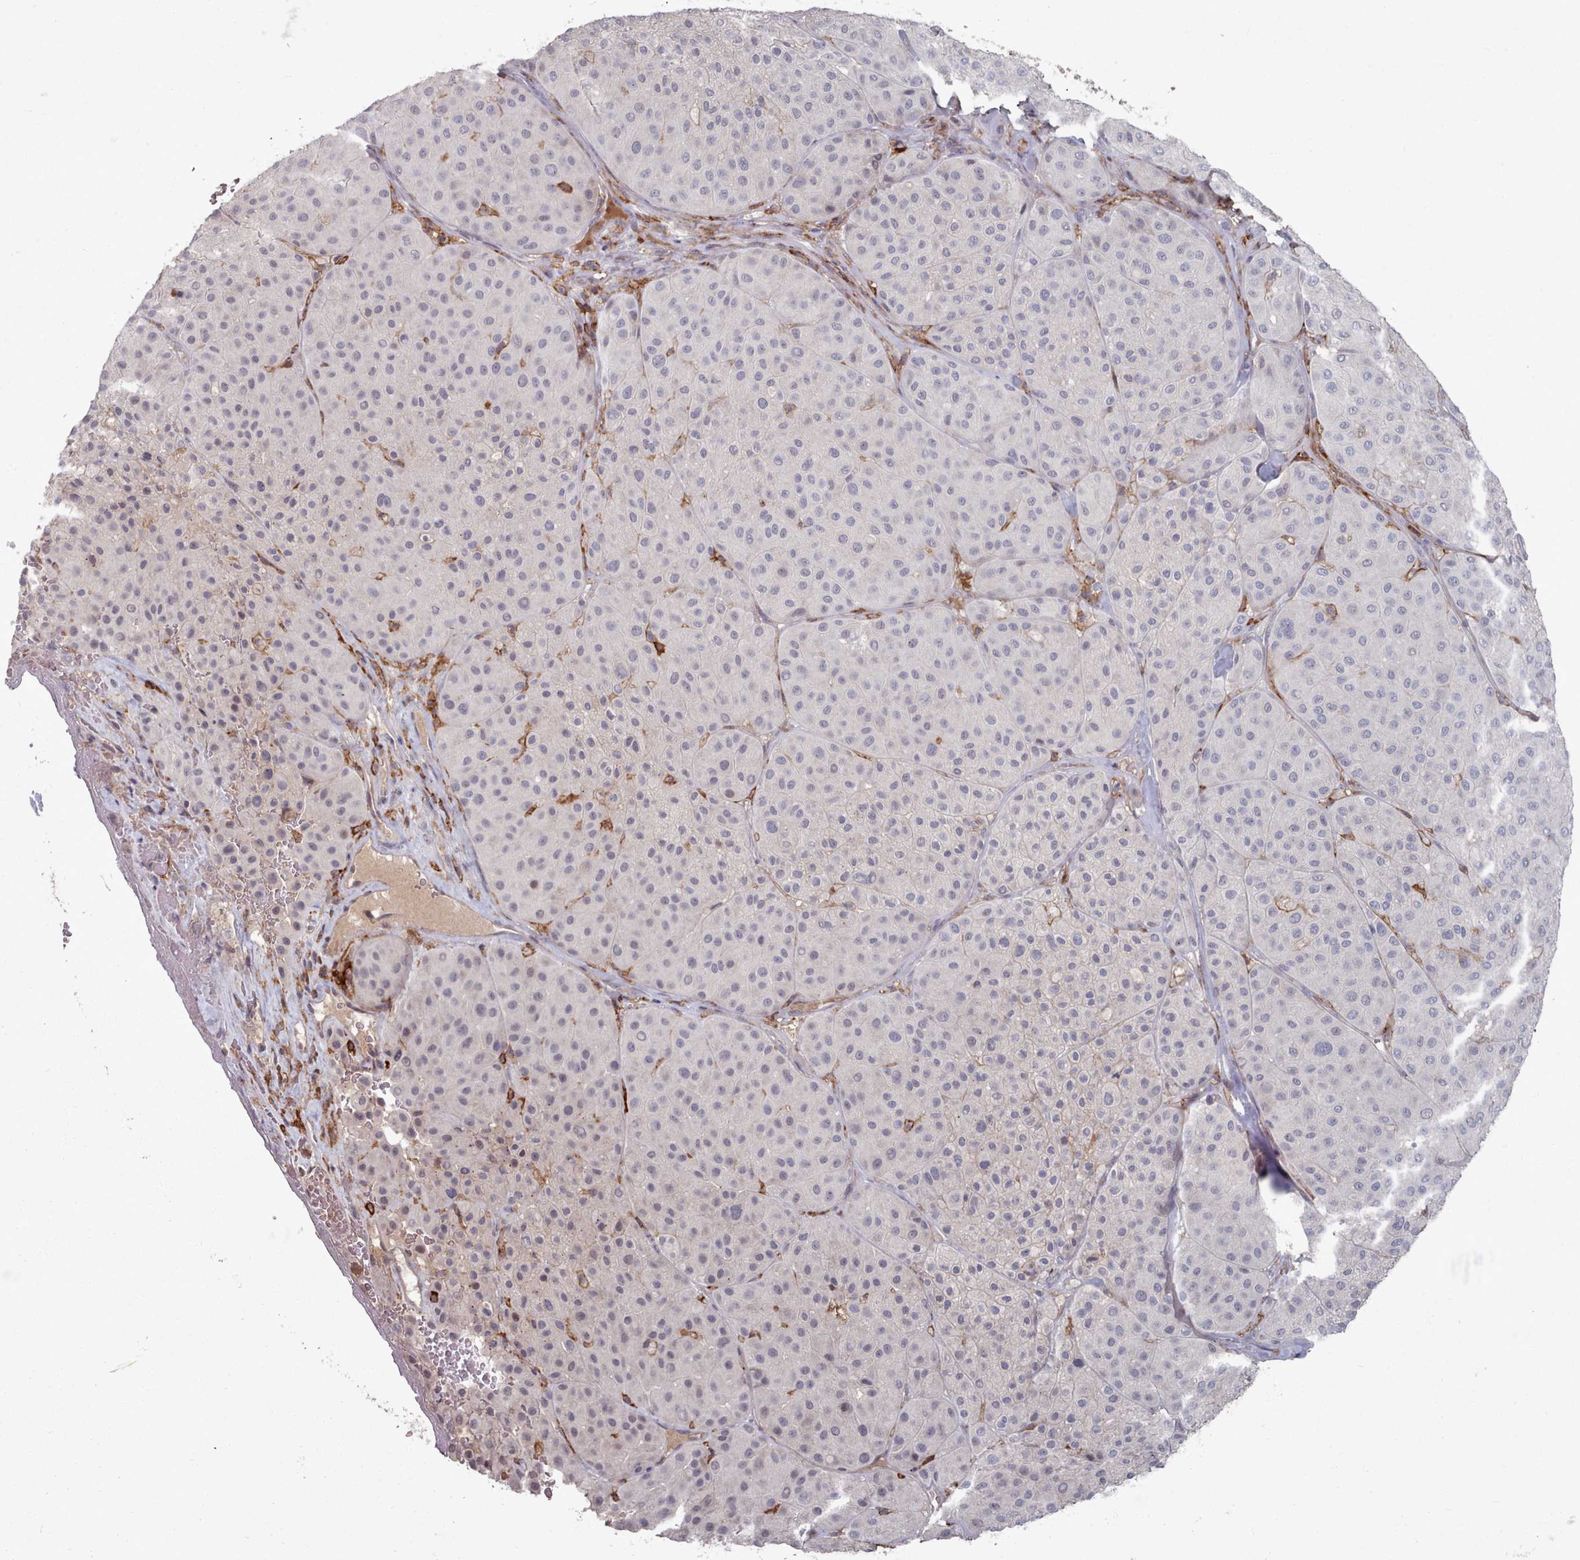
{"staining": {"intensity": "negative", "quantity": "none", "location": "none"}, "tissue": "melanoma", "cell_type": "Tumor cells", "image_type": "cancer", "snomed": [{"axis": "morphology", "description": "Malignant melanoma, Metastatic site"}, {"axis": "topography", "description": "Smooth muscle"}], "caption": "Tumor cells show no significant staining in malignant melanoma (metastatic site).", "gene": "COL8A2", "patient": {"sex": "male", "age": 41}}